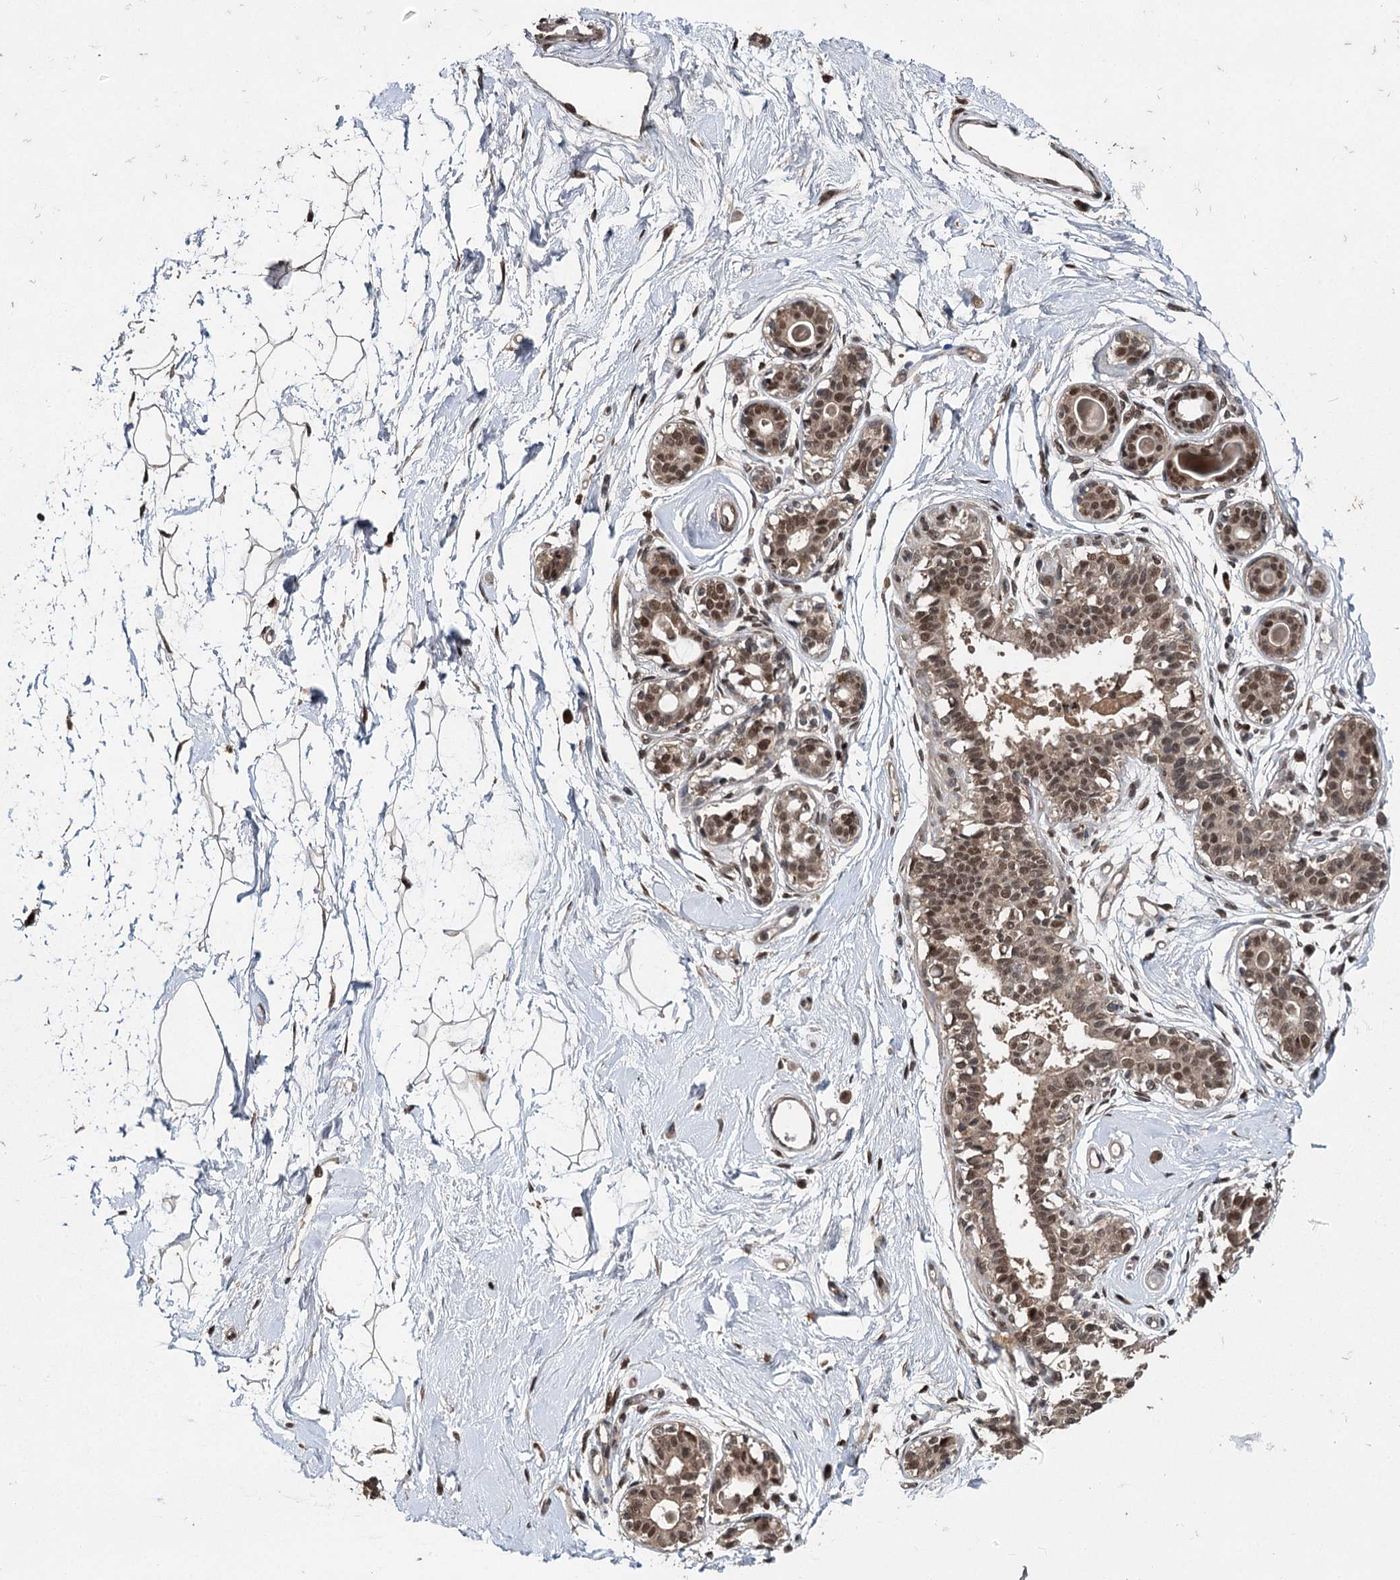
{"staining": {"intensity": "moderate", "quantity": ">75%", "location": "nuclear"}, "tissue": "breast", "cell_type": "Adipocytes", "image_type": "normal", "snomed": [{"axis": "morphology", "description": "Normal tissue, NOS"}, {"axis": "topography", "description": "Breast"}], "caption": "This histopathology image demonstrates immunohistochemistry (IHC) staining of benign breast, with medium moderate nuclear expression in about >75% of adipocytes.", "gene": "MYG1", "patient": {"sex": "female", "age": 45}}